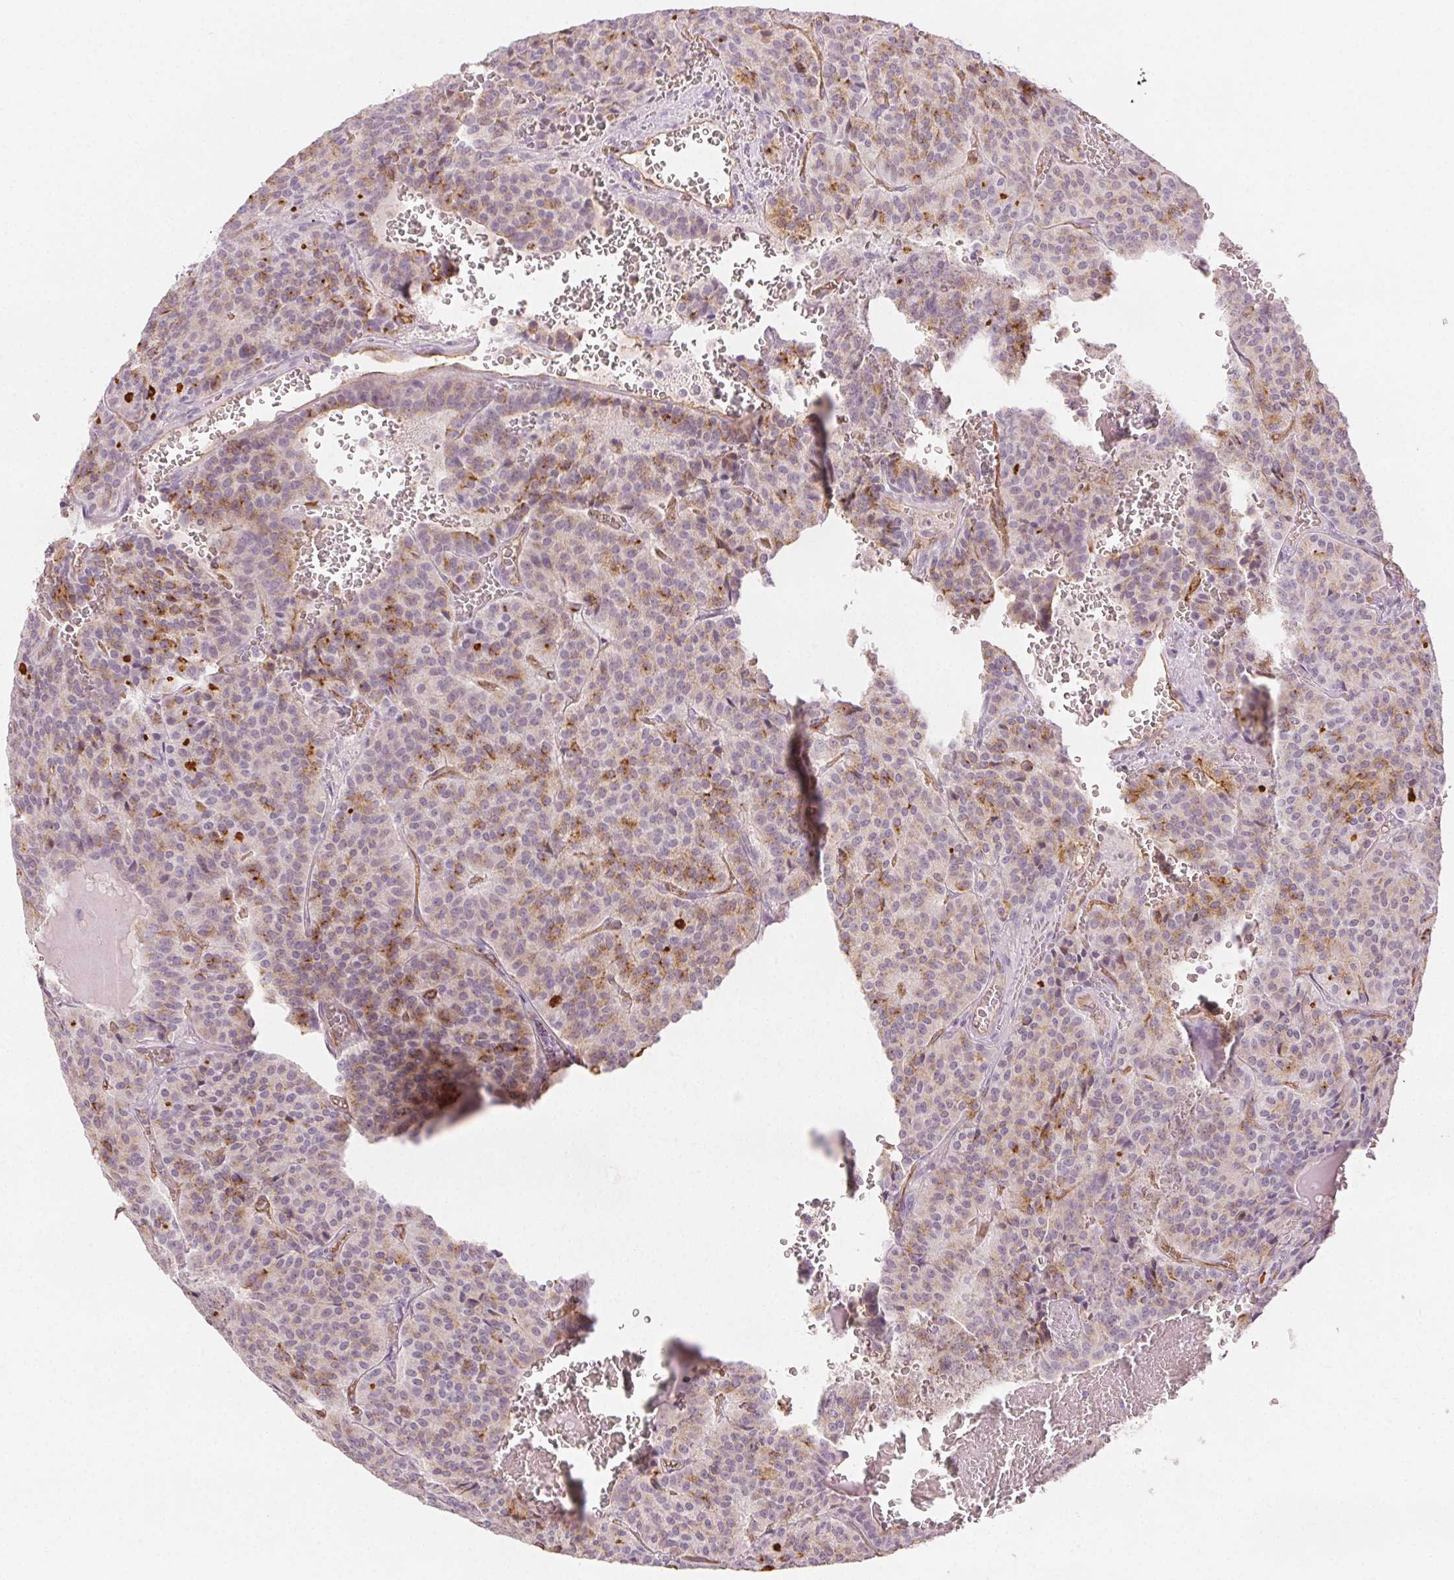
{"staining": {"intensity": "moderate", "quantity": "<25%", "location": "cytoplasmic/membranous"}, "tissue": "carcinoid", "cell_type": "Tumor cells", "image_type": "cancer", "snomed": [{"axis": "morphology", "description": "Carcinoid, malignant, NOS"}, {"axis": "topography", "description": "Lung"}], "caption": "A photomicrograph of carcinoid (malignant) stained for a protein displays moderate cytoplasmic/membranous brown staining in tumor cells. The protein is stained brown, and the nuclei are stained in blue (DAB (3,3'-diaminobenzidine) IHC with brightfield microscopy, high magnification).", "gene": "PODXL", "patient": {"sex": "male", "age": 70}}